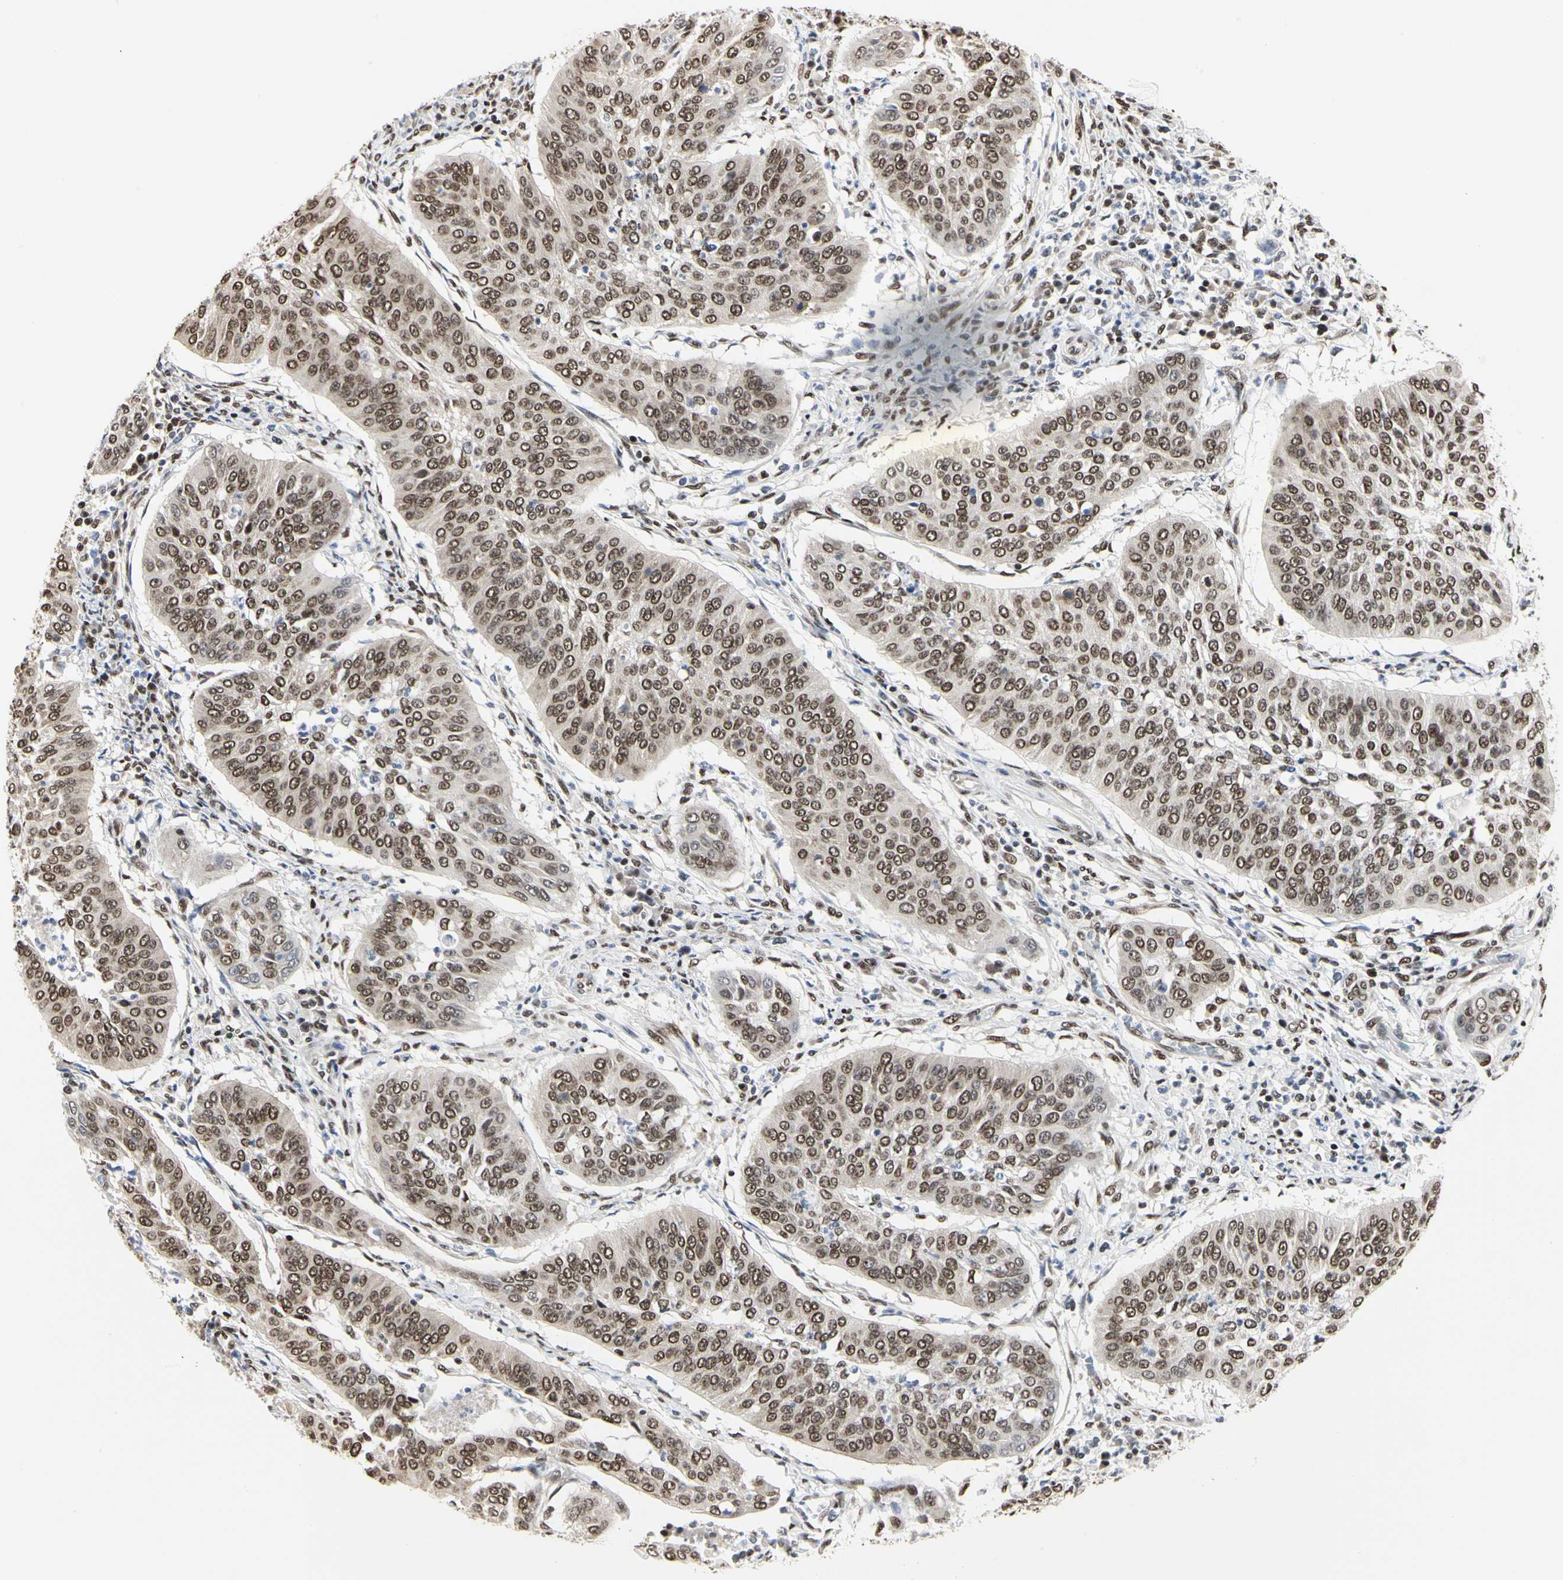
{"staining": {"intensity": "moderate", "quantity": ">75%", "location": "nuclear"}, "tissue": "cervical cancer", "cell_type": "Tumor cells", "image_type": "cancer", "snomed": [{"axis": "morphology", "description": "Normal tissue, NOS"}, {"axis": "morphology", "description": "Squamous cell carcinoma, NOS"}, {"axis": "topography", "description": "Cervix"}], "caption": "Immunohistochemical staining of cervical cancer (squamous cell carcinoma) reveals medium levels of moderate nuclear protein staining in about >75% of tumor cells. (IHC, brightfield microscopy, high magnification).", "gene": "PRMT3", "patient": {"sex": "female", "age": 39}}